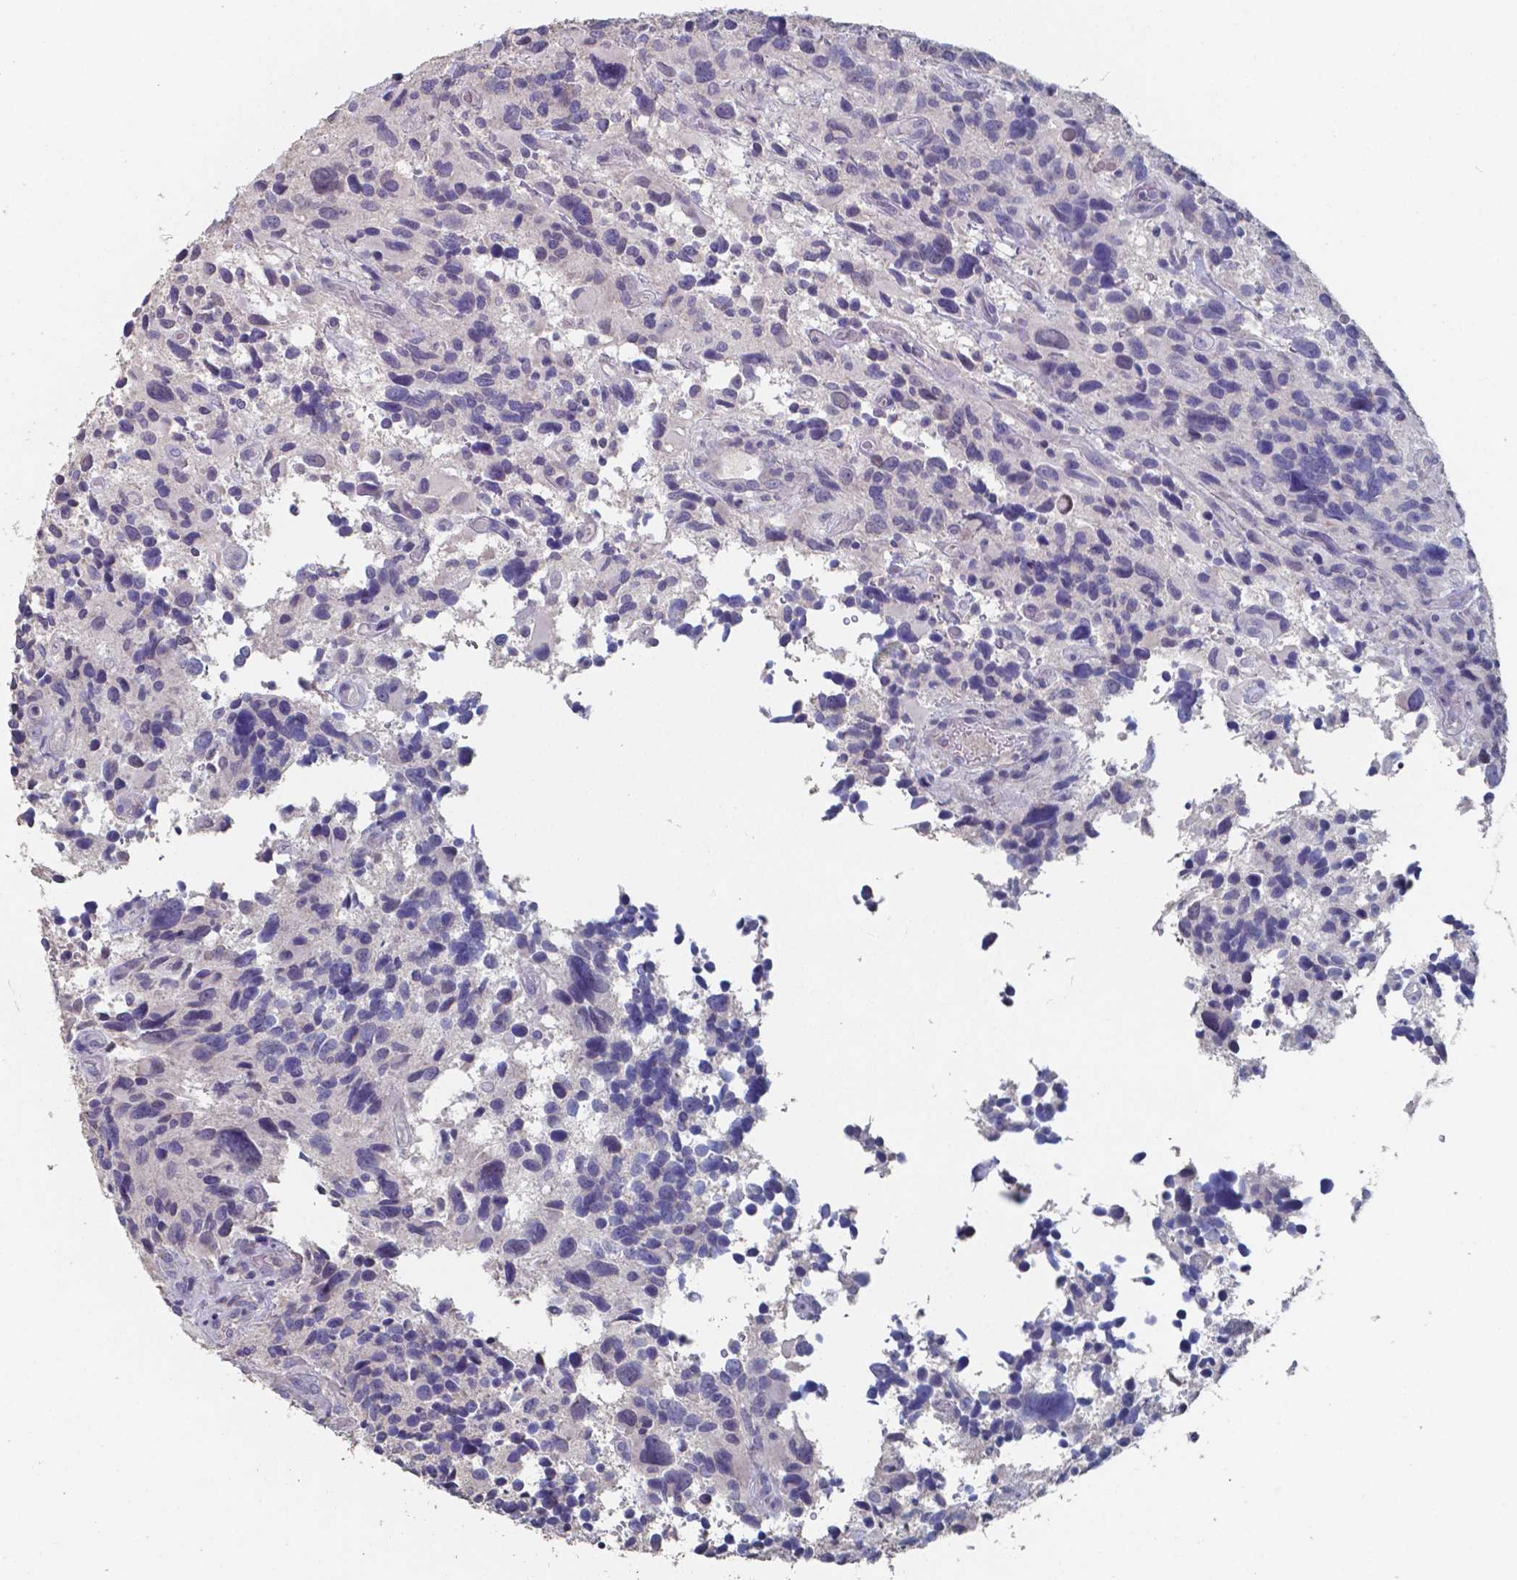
{"staining": {"intensity": "negative", "quantity": "none", "location": "none"}, "tissue": "glioma", "cell_type": "Tumor cells", "image_type": "cancer", "snomed": [{"axis": "morphology", "description": "Glioma, malignant, High grade"}, {"axis": "topography", "description": "Brain"}], "caption": "High magnification brightfield microscopy of malignant glioma (high-grade) stained with DAB (brown) and counterstained with hematoxylin (blue): tumor cells show no significant expression. The staining was performed using DAB (3,3'-diaminobenzidine) to visualize the protein expression in brown, while the nuclei were stained in blue with hematoxylin (Magnification: 20x).", "gene": "FOXJ1", "patient": {"sex": "male", "age": 46}}